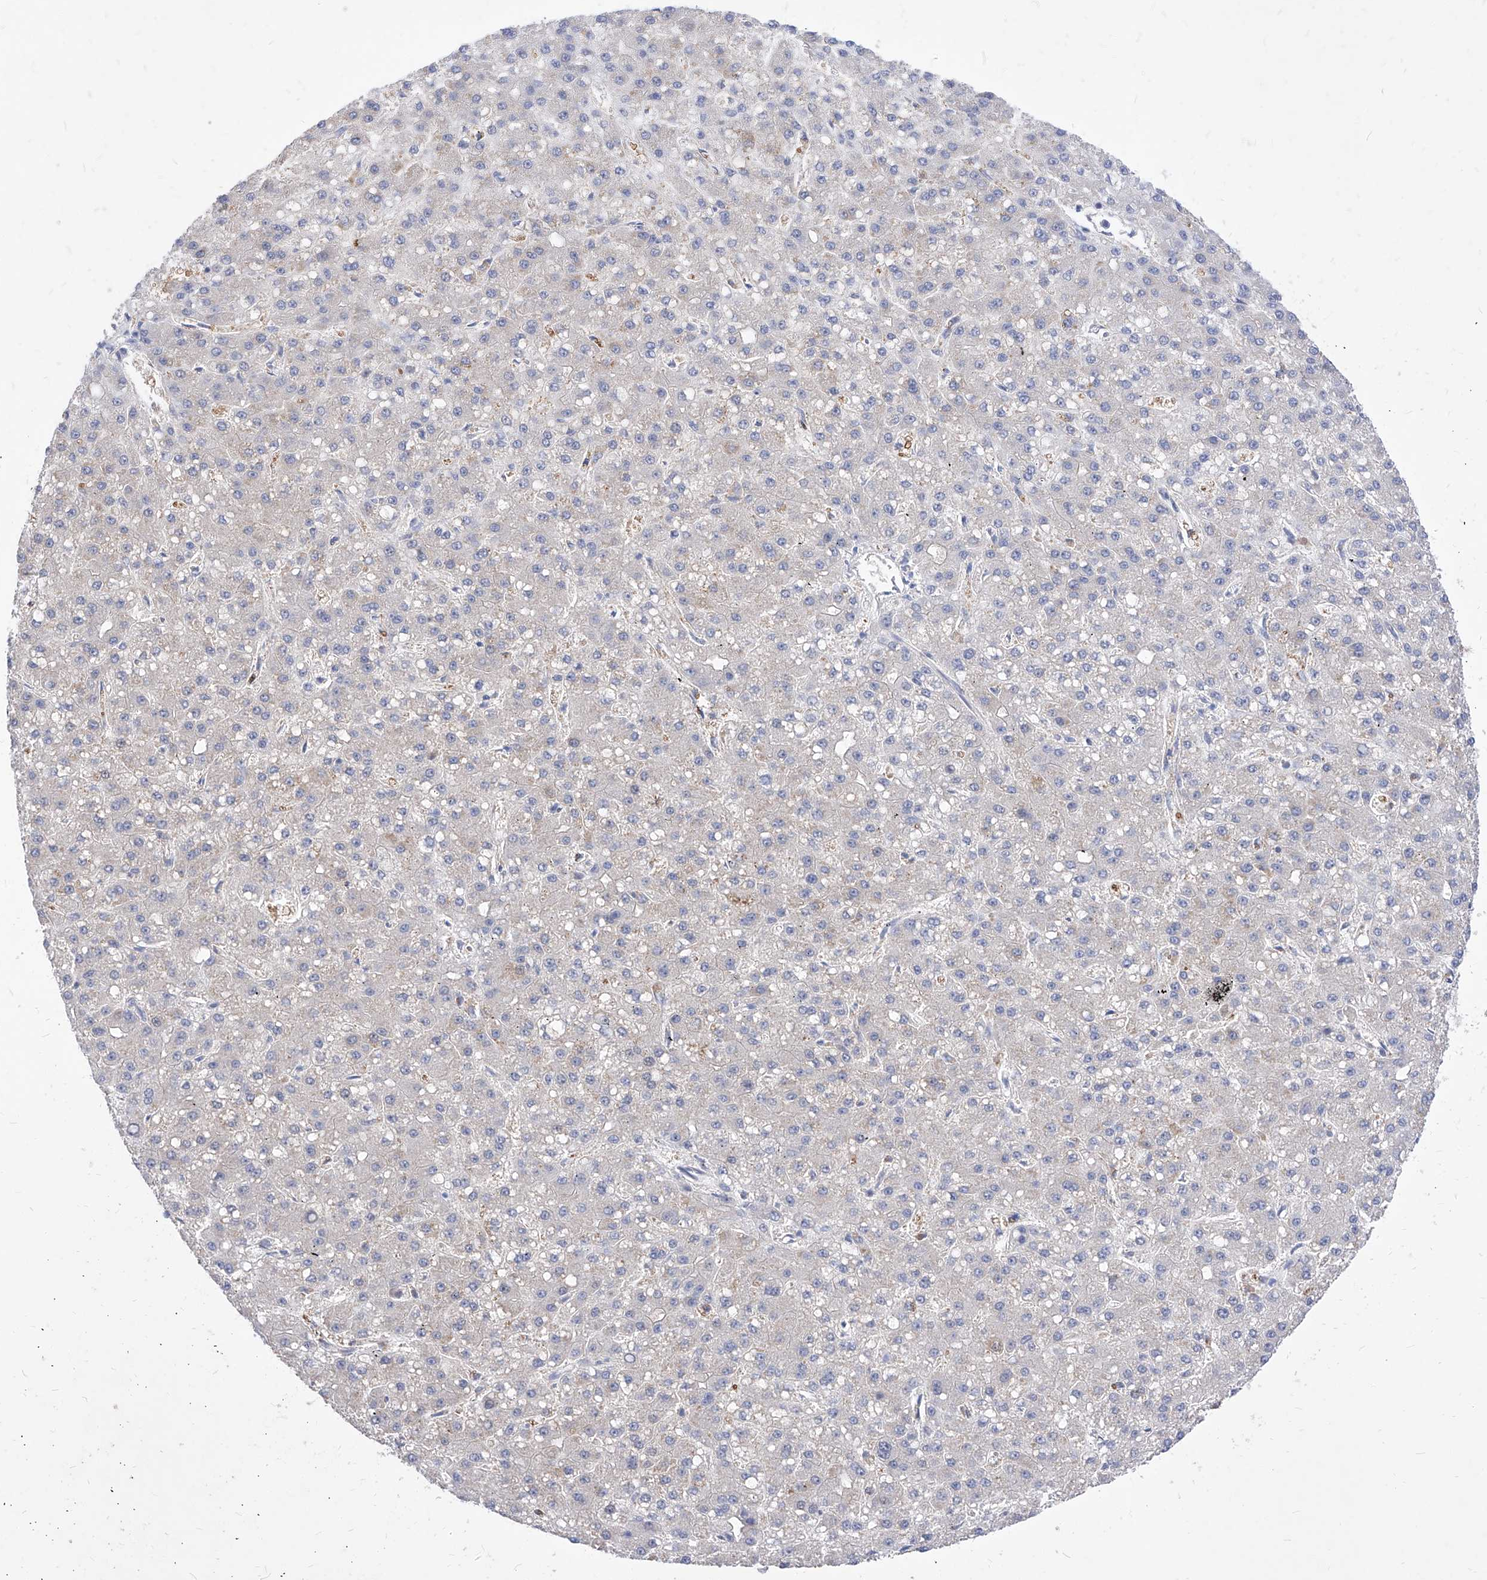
{"staining": {"intensity": "negative", "quantity": "none", "location": "none"}, "tissue": "liver cancer", "cell_type": "Tumor cells", "image_type": "cancer", "snomed": [{"axis": "morphology", "description": "Carcinoma, Hepatocellular, NOS"}, {"axis": "topography", "description": "Liver"}], "caption": "The image demonstrates no significant positivity in tumor cells of hepatocellular carcinoma (liver). (Stains: DAB (3,3'-diaminobenzidine) IHC with hematoxylin counter stain, Microscopy: brightfield microscopy at high magnification).", "gene": "VAX1", "patient": {"sex": "male", "age": 67}}